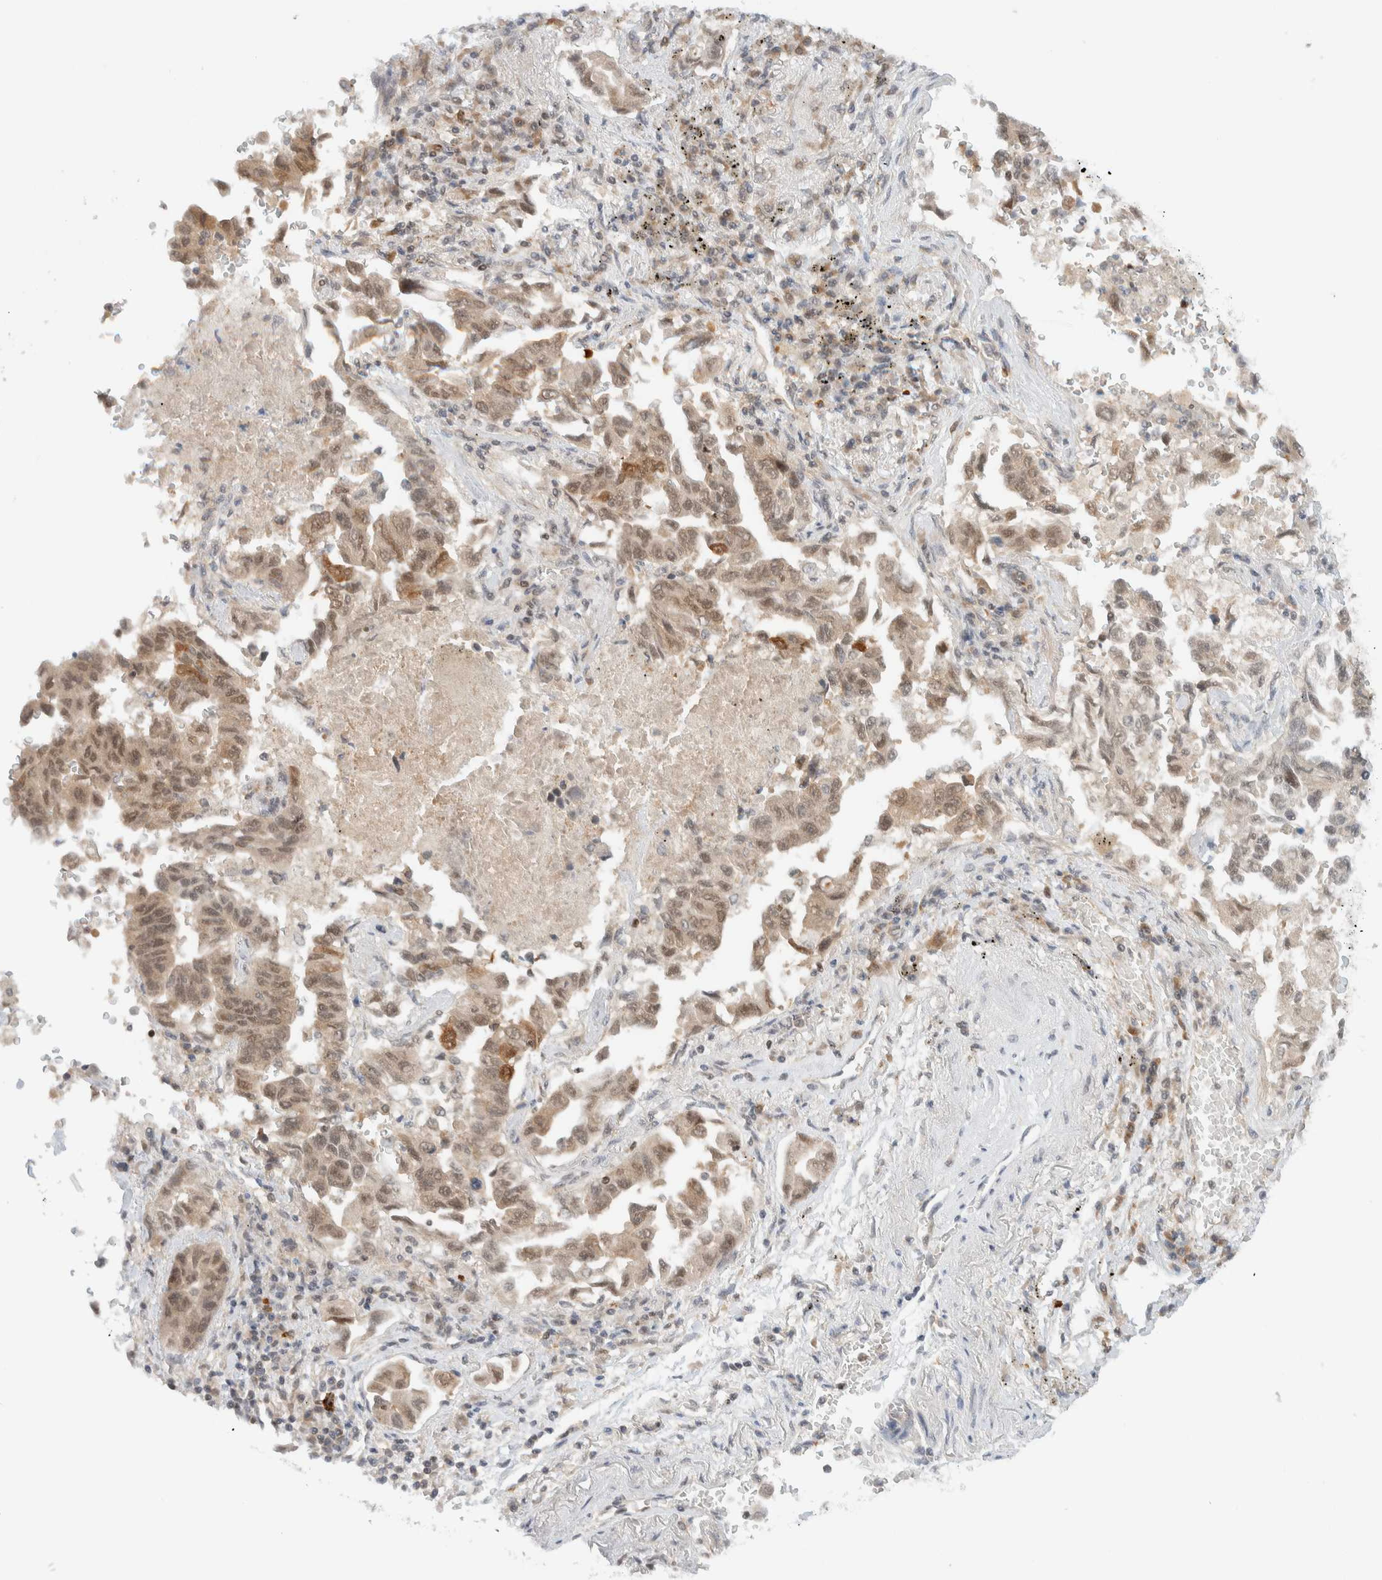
{"staining": {"intensity": "weak", "quantity": ">75%", "location": "cytoplasmic/membranous,nuclear"}, "tissue": "lung cancer", "cell_type": "Tumor cells", "image_type": "cancer", "snomed": [{"axis": "morphology", "description": "Adenocarcinoma, NOS"}, {"axis": "topography", "description": "Lung"}], "caption": "A photomicrograph of adenocarcinoma (lung) stained for a protein exhibits weak cytoplasmic/membranous and nuclear brown staining in tumor cells.", "gene": "C8orf76", "patient": {"sex": "female", "age": 51}}